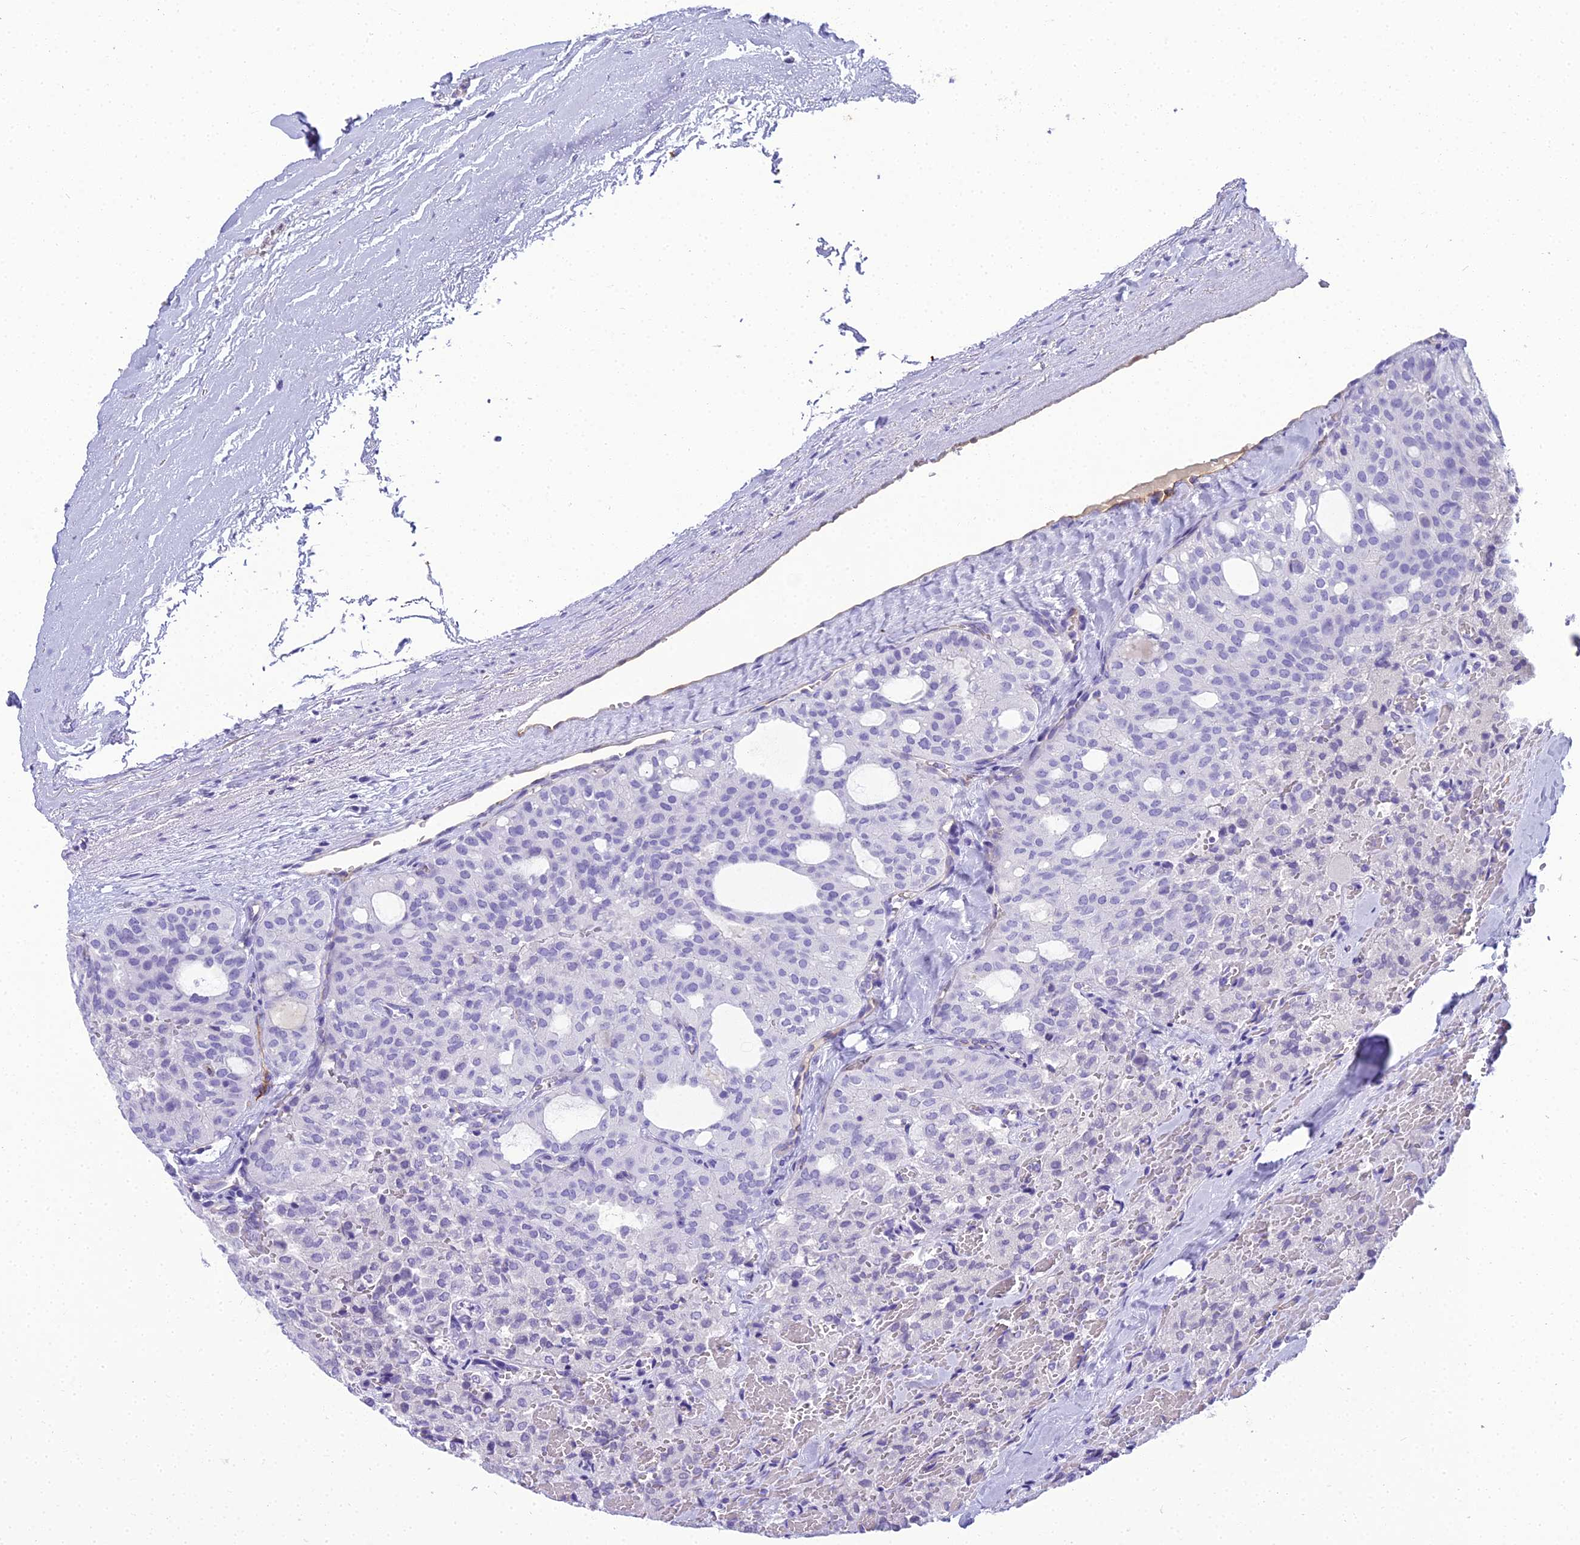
{"staining": {"intensity": "negative", "quantity": "none", "location": "none"}, "tissue": "thyroid cancer", "cell_type": "Tumor cells", "image_type": "cancer", "snomed": [{"axis": "morphology", "description": "Follicular adenoma carcinoma, NOS"}, {"axis": "topography", "description": "Thyroid gland"}], "caption": "Tumor cells show no significant staining in follicular adenoma carcinoma (thyroid). The staining was performed using DAB to visualize the protein expression in brown, while the nuclei were stained in blue with hematoxylin (Magnification: 20x).", "gene": "NINJ1", "patient": {"sex": "male", "age": 75}}